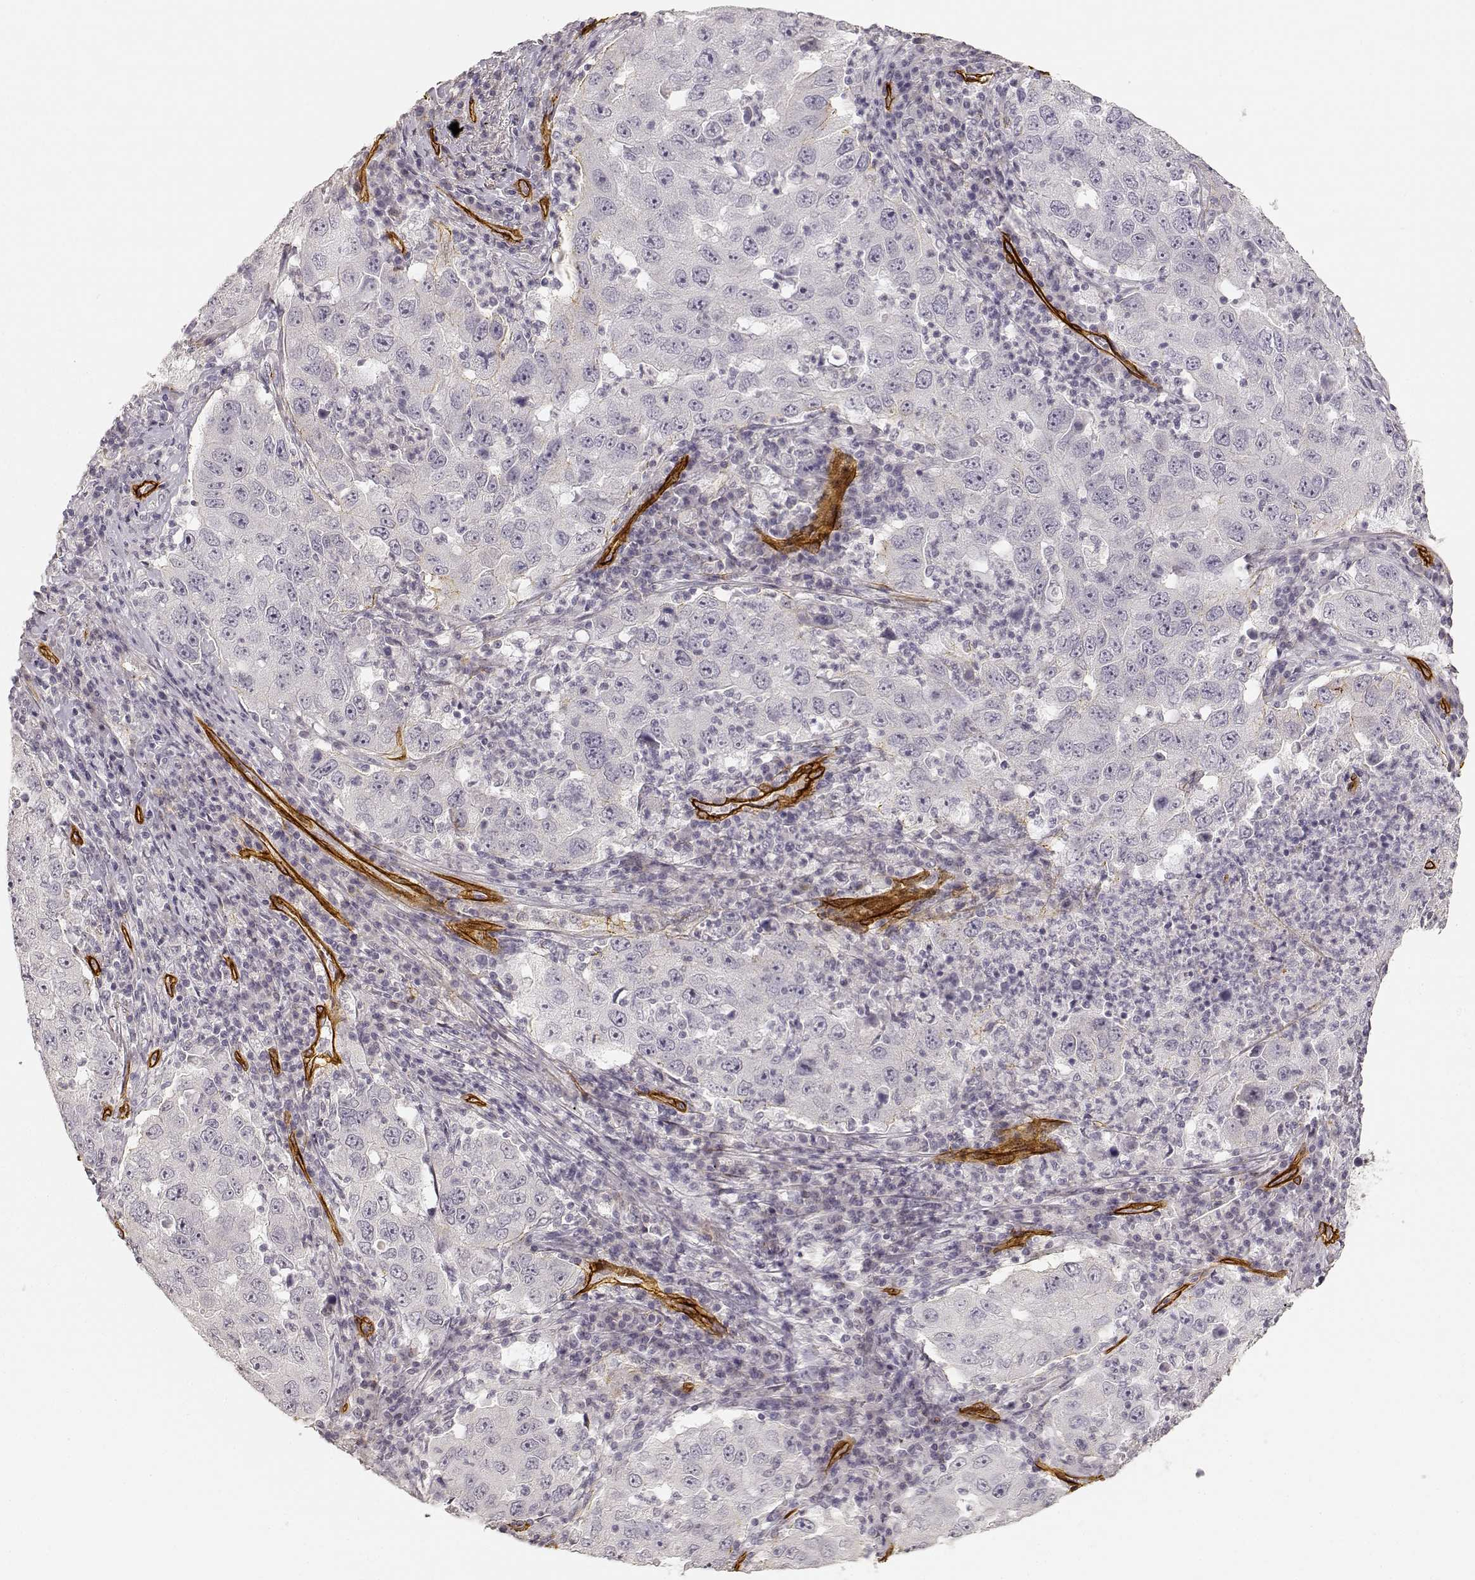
{"staining": {"intensity": "negative", "quantity": "none", "location": "none"}, "tissue": "lung cancer", "cell_type": "Tumor cells", "image_type": "cancer", "snomed": [{"axis": "morphology", "description": "Adenocarcinoma, NOS"}, {"axis": "topography", "description": "Lung"}], "caption": "Histopathology image shows no protein expression in tumor cells of lung cancer (adenocarcinoma) tissue.", "gene": "LAMA4", "patient": {"sex": "male", "age": 73}}